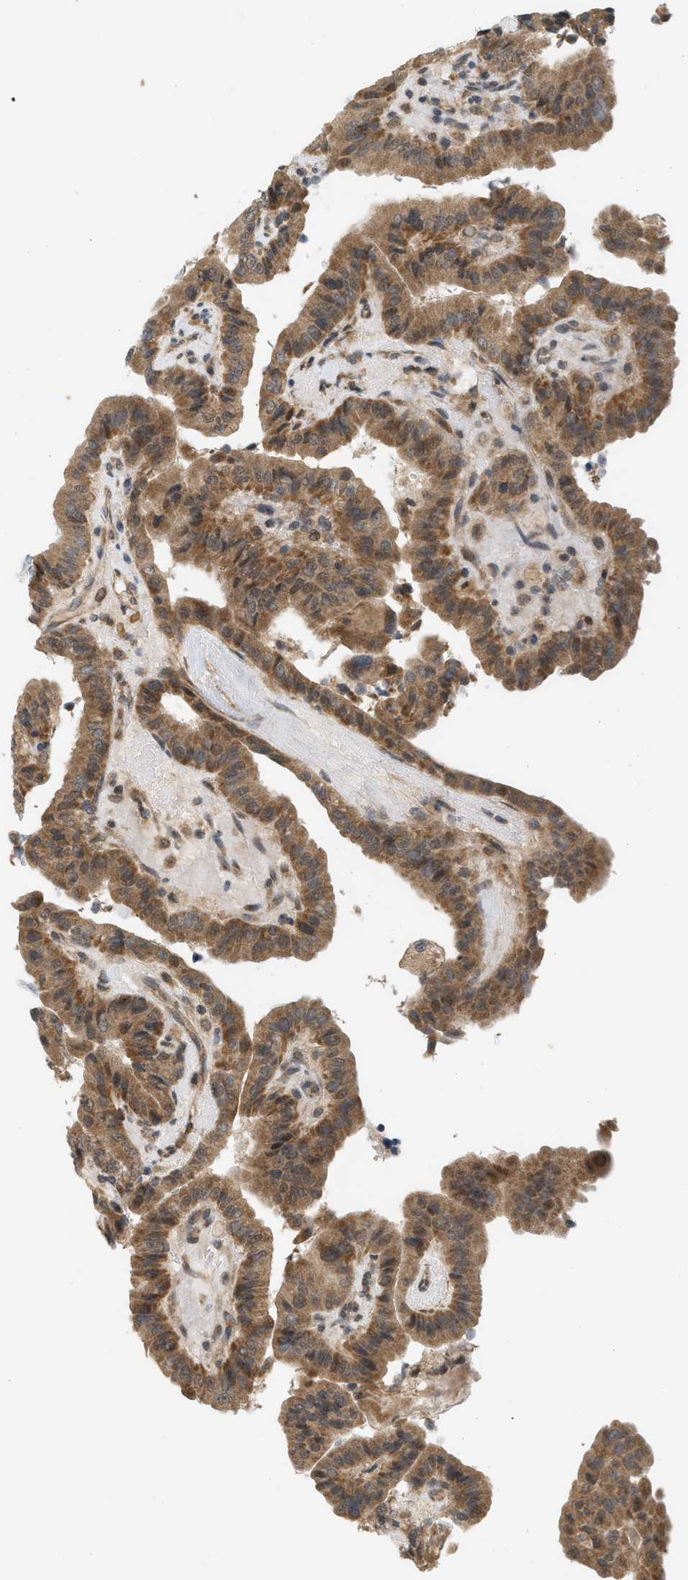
{"staining": {"intensity": "moderate", "quantity": ">75%", "location": "cytoplasmic/membranous"}, "tissue": "thyroid cancer", "cell_type": "Tumor cells", "image_type": "cancer", "snomed": [{"axis": "morphology", "description": "Papillary adenocarcinoma, NOS"}, {"axis": "topography", "description": "Thyroid gland"}], "caption": "Tumor cells exhibit moderate cytoplasmic/membranous positivity in about >75% of cells in thyroid cancer (papillary adenocarcinoma).", "gene": "PRKD1", "patient": {"sex": "male", "age": 33}}